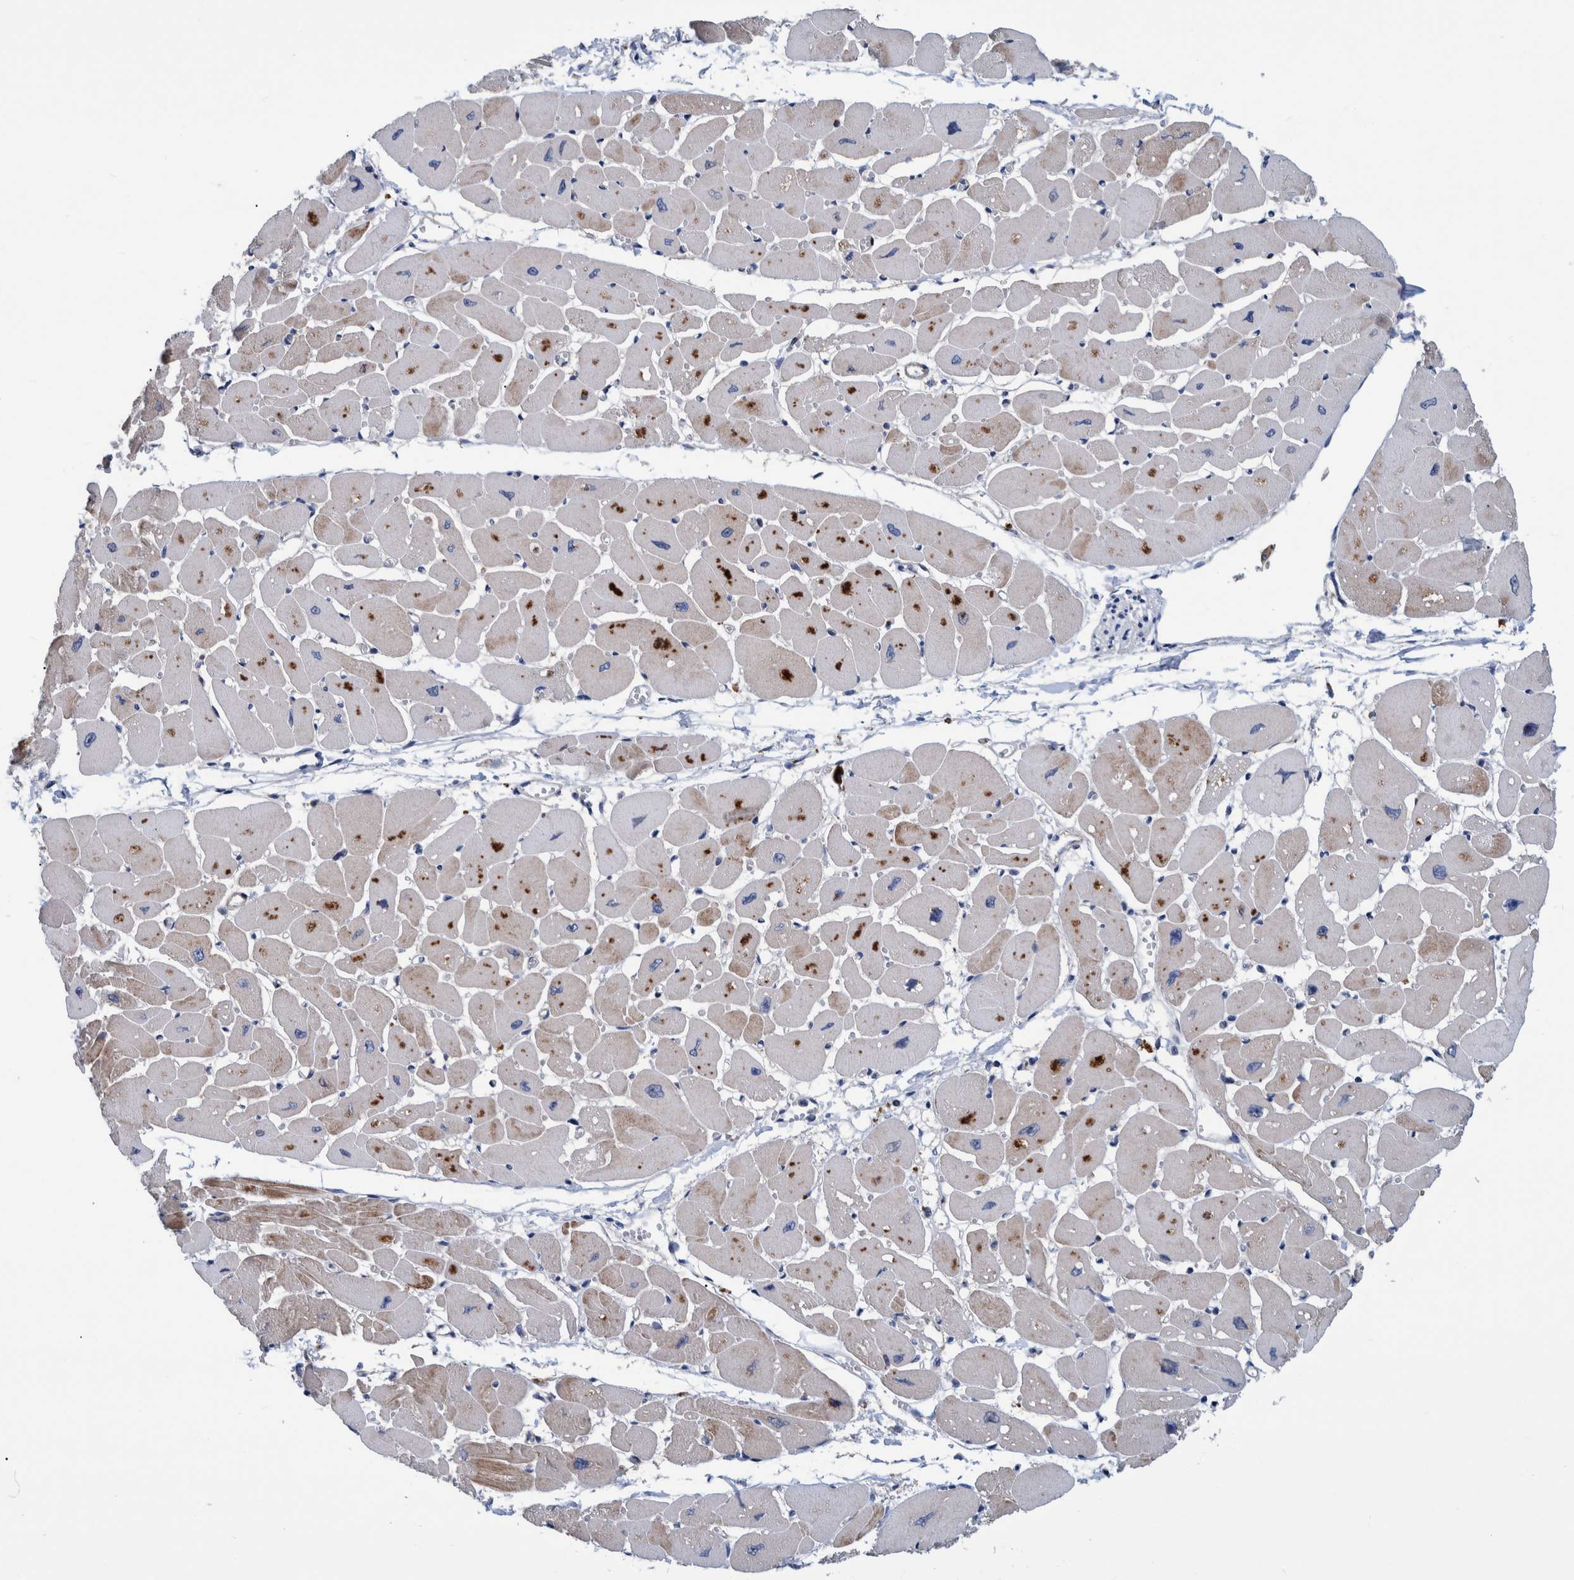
{"staining": {"intensity": "strong", "quantity": "<25%", "location": "cytoplasmic/membranous"}, "tissue": "heart muscle", "cell_type": "Cardiomyocytes", "image_type": "normal", "snomed": [{"axis": "morphology", "description": "Normal tissue, NOS"}, {"axis": "topography", "description": "Heart"}], "caption": "Immunohistochemistry photomicrograph of benign heart muscle stained for a protein (brown), which shows medium levels of strong cytoplasmic/membranous positivity in about <25% of cardiomyocytes.", "gene": "MKS1", "patient": {"sex": "female", "age": 54}}